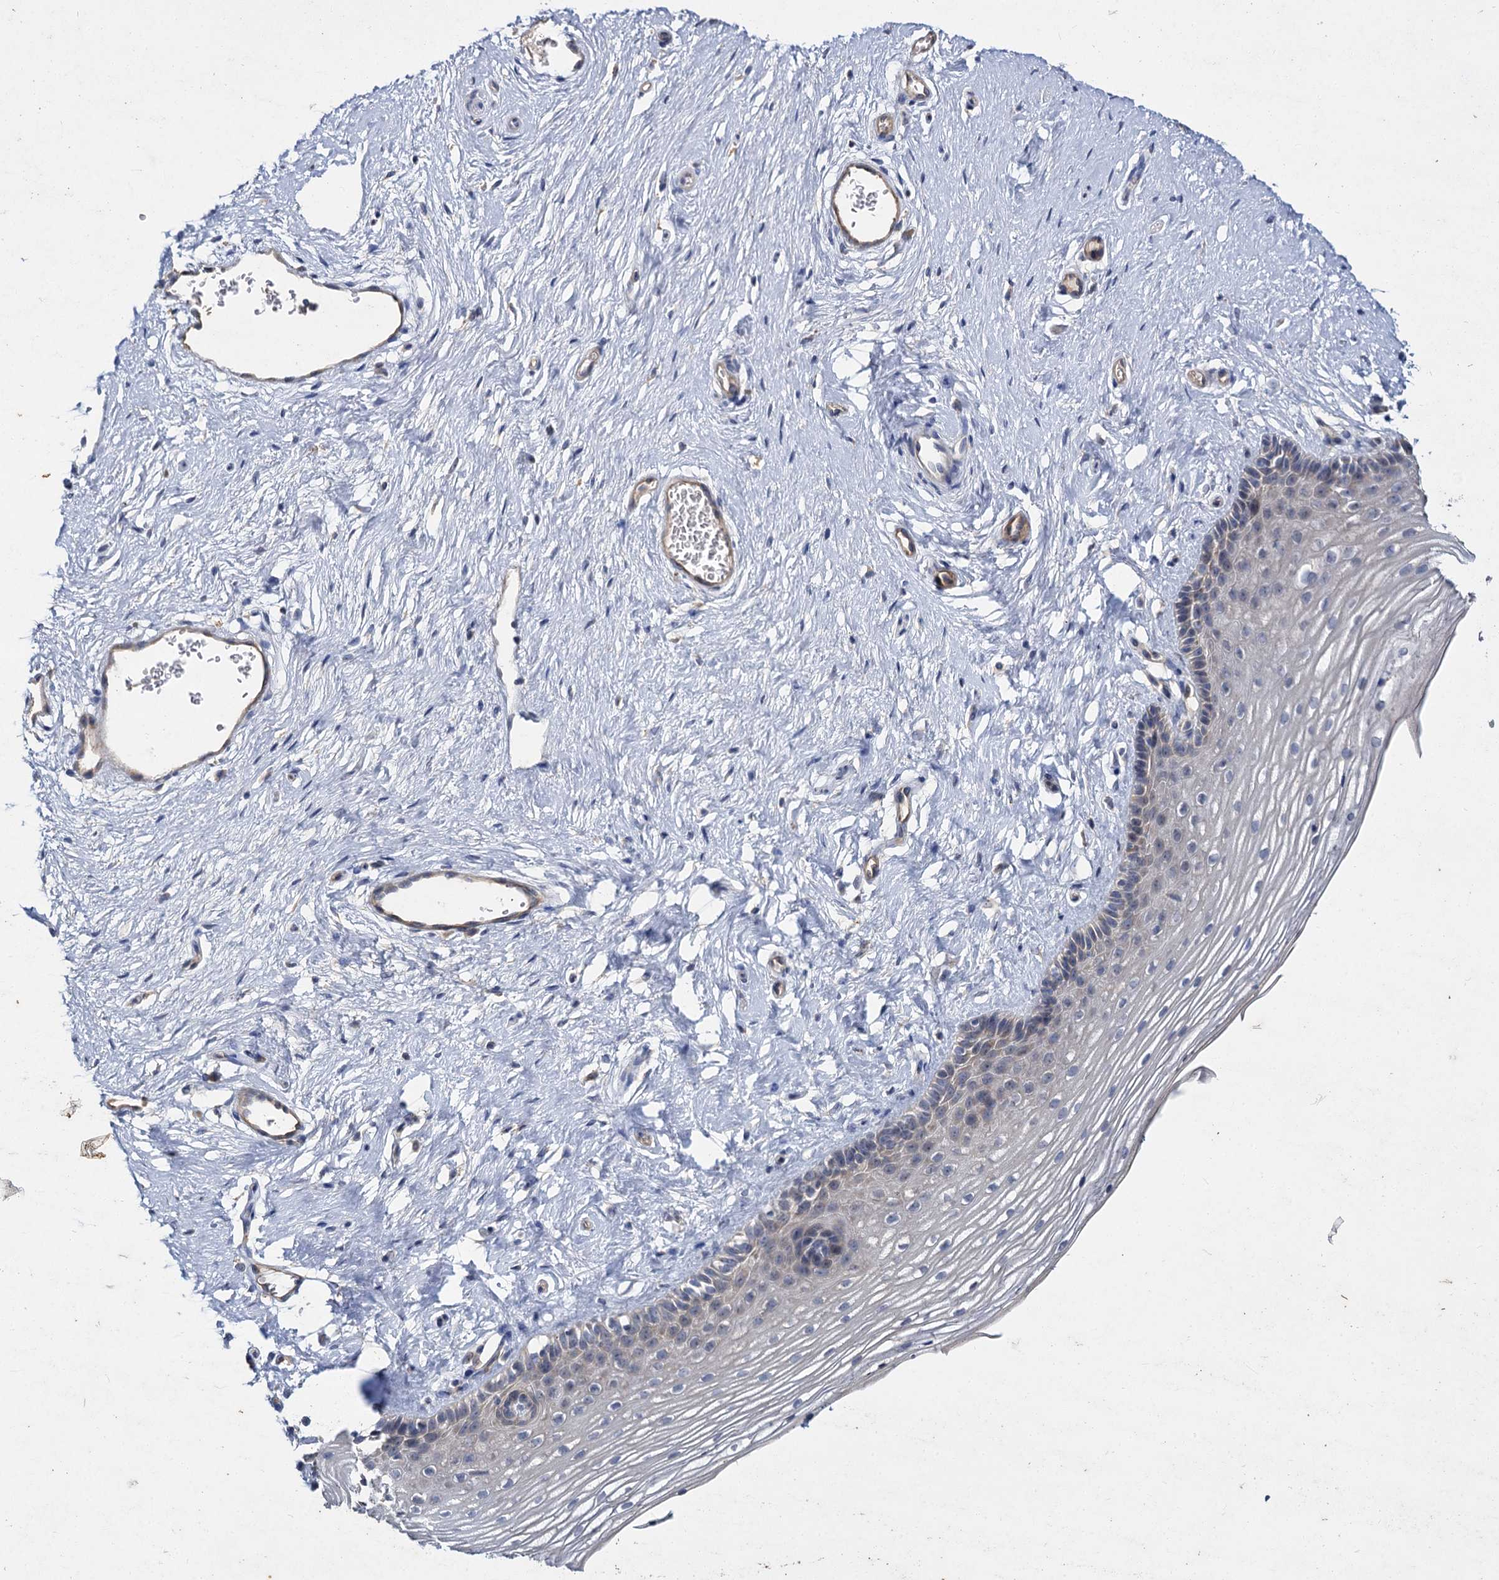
{"staining": {"intensity": "negative", "quantity": "none", "location": "none"}, "tissue": "vagina", "cell_type": "Squamous epithelial cells", "image_type": "normal", "snomed": [{"axis": "morphology", "description": "Normal tissue, NOS"}, {"axis": "topography", "description": "Vagina"}], "caption": "An immunohistochemistry (IHC) image of unremarkable vagina is shown. There is no staining in squamous epithelial cells of vagina.", "gene": "ATP9A", "patient": {"sex": "female", "age": 46}}